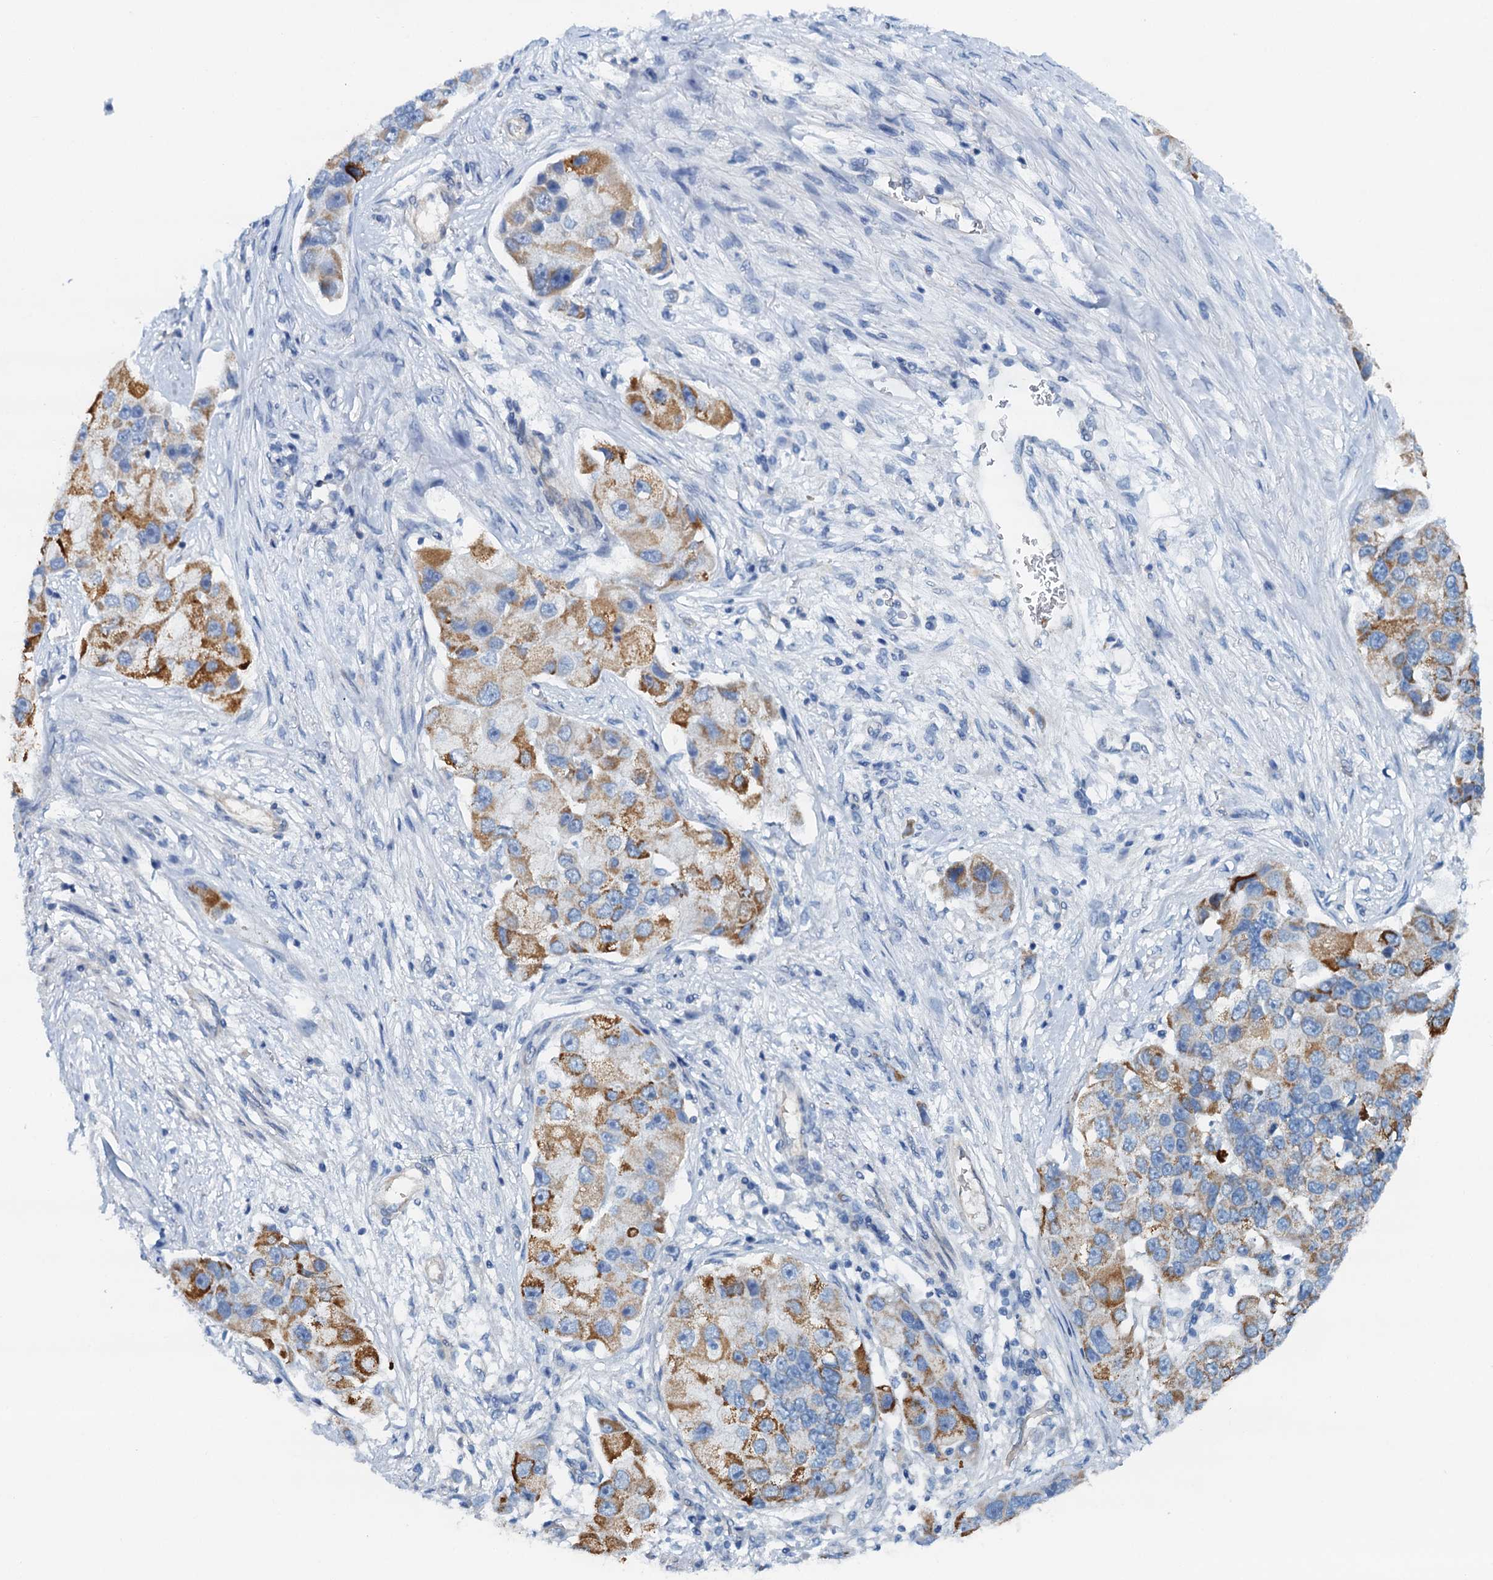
{"staining": {"intensity": "moderate", "quantity": ">75%", "location": "cytoplasmic/membranous"}, "tissue": "lung cancer", "cell_type": "Tumor cells", "image_type": "cancer", "snomed": [{"axis": "morphology", "description": "Adenocarcinoma, NOS"}, {"axis": "topography", "description": "Lung"}], "caption": "Moderate cytoplasmic/membranous protein expression is seen in approximately >75% of tumor cells in adenocarcinoma (lung).", "gene": "ROGDI", "patient": {"sex": "female", "age": 54}}